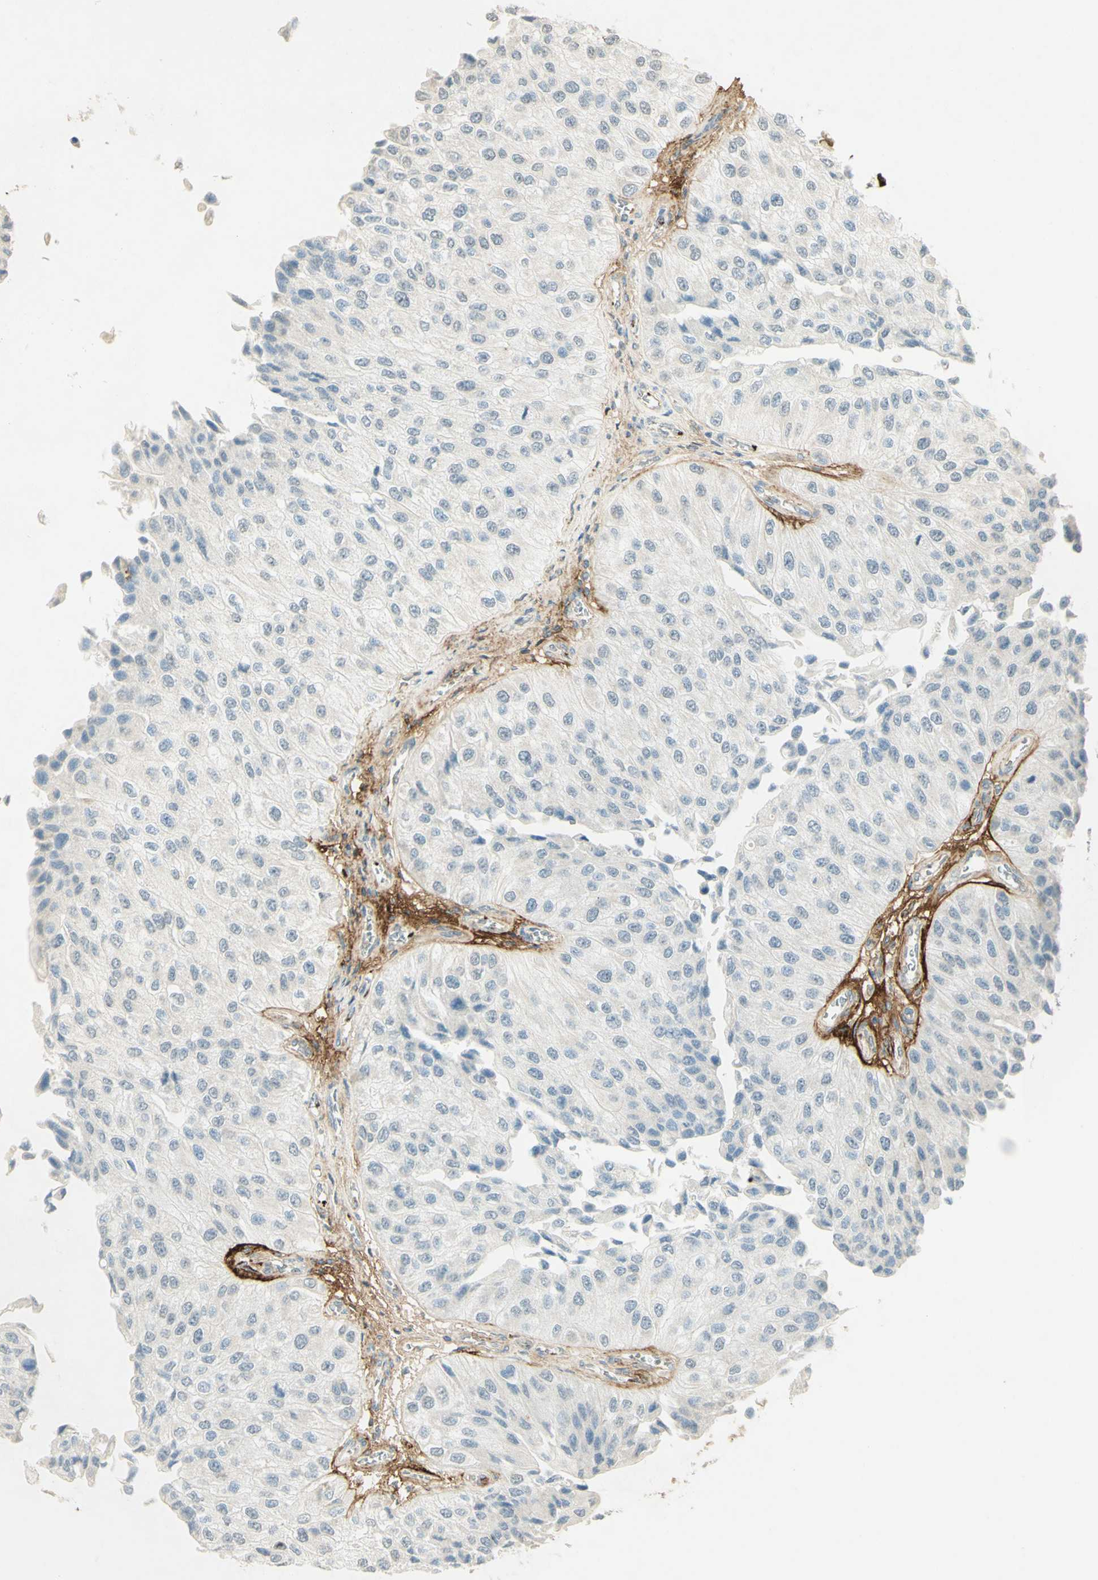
{"staining": {"intensity": "negative", "quantity": "none", "location": "none"}, "tissue": "urothelial cancer", "cell_type": "Tumor cells", "image_type": "cancer", "snomed": [{"axis": "morphology", "description": "Urothelial carcinoma, High grade"}, {"axis": "topography", "description": "Kidney"}, {"axis": "topography", "description": "Urinary bladder"}], "caption": "Immunohistochemistry micrograph of urothelial carcinoma (high-grade) stained for a protein (brown), which demonstrates no expression in tumor cells.", "gene": "TNN", "patient": {"sex": "male", "age": 77}}